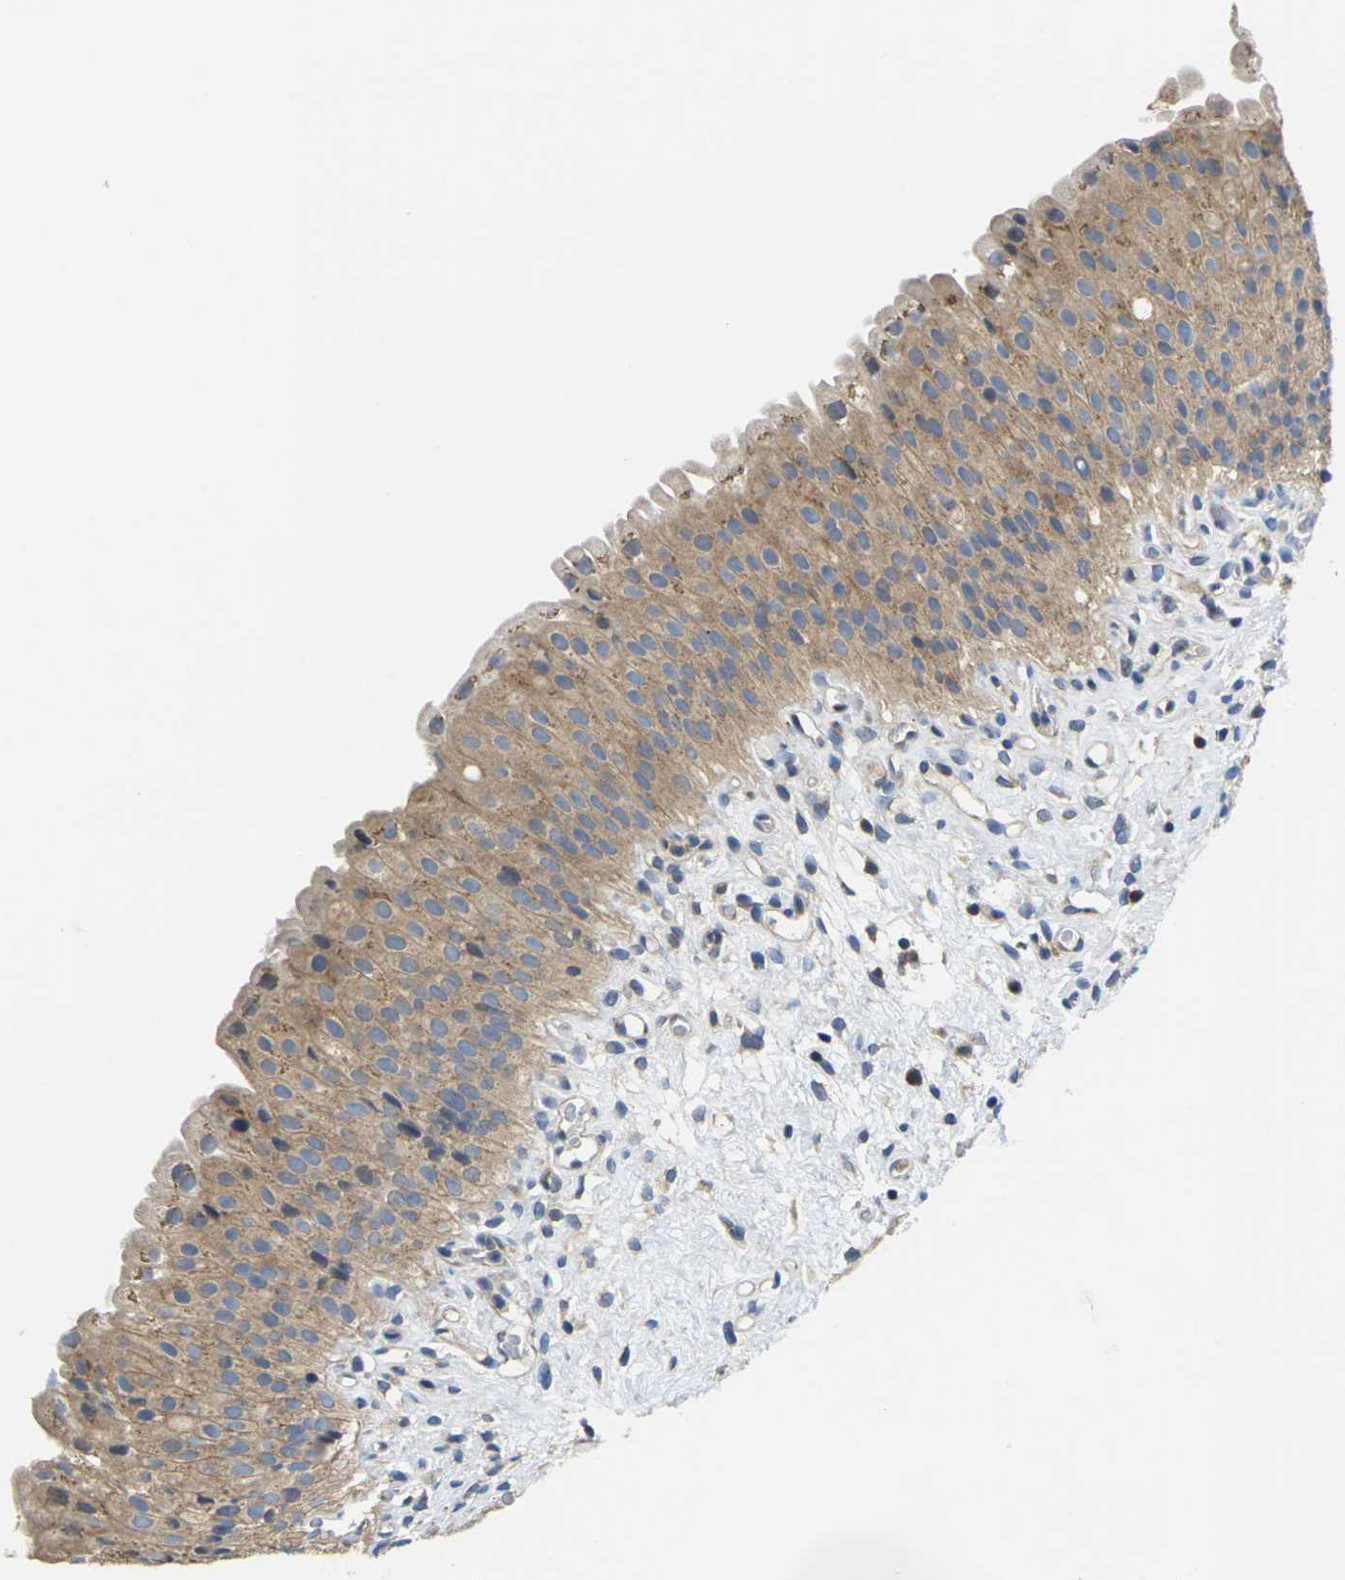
{"staining": {"intensity": "moderate", "quantity": ">75%", "location": "cytoplasmic/membranous"}, "tissue": "urinary bladder", "cell_type": "Urothelial cells", "image_type": "normal", "snomed": [{"axis": "morphology", "description": "Normal tissue, NOS"}, {"axis": "morphology", "description": "Urothelial carcinoma, High grade"}, {"axis": "topography", "description": "Urinary bladder"}], "caption": "Immunohistochemistry photomicrograph of normal urinary bladder: urinary bladder stained using immunohistochemistry (IHC) exhibits medium levels of moderate protein expression localized specifically in the cytoplasmic/membranous of urothelial cells, appearing as a cytoplasmic/membranous brown color.", "gene": "TMCC2", "patient": {"sex": "male", "age": 46}}